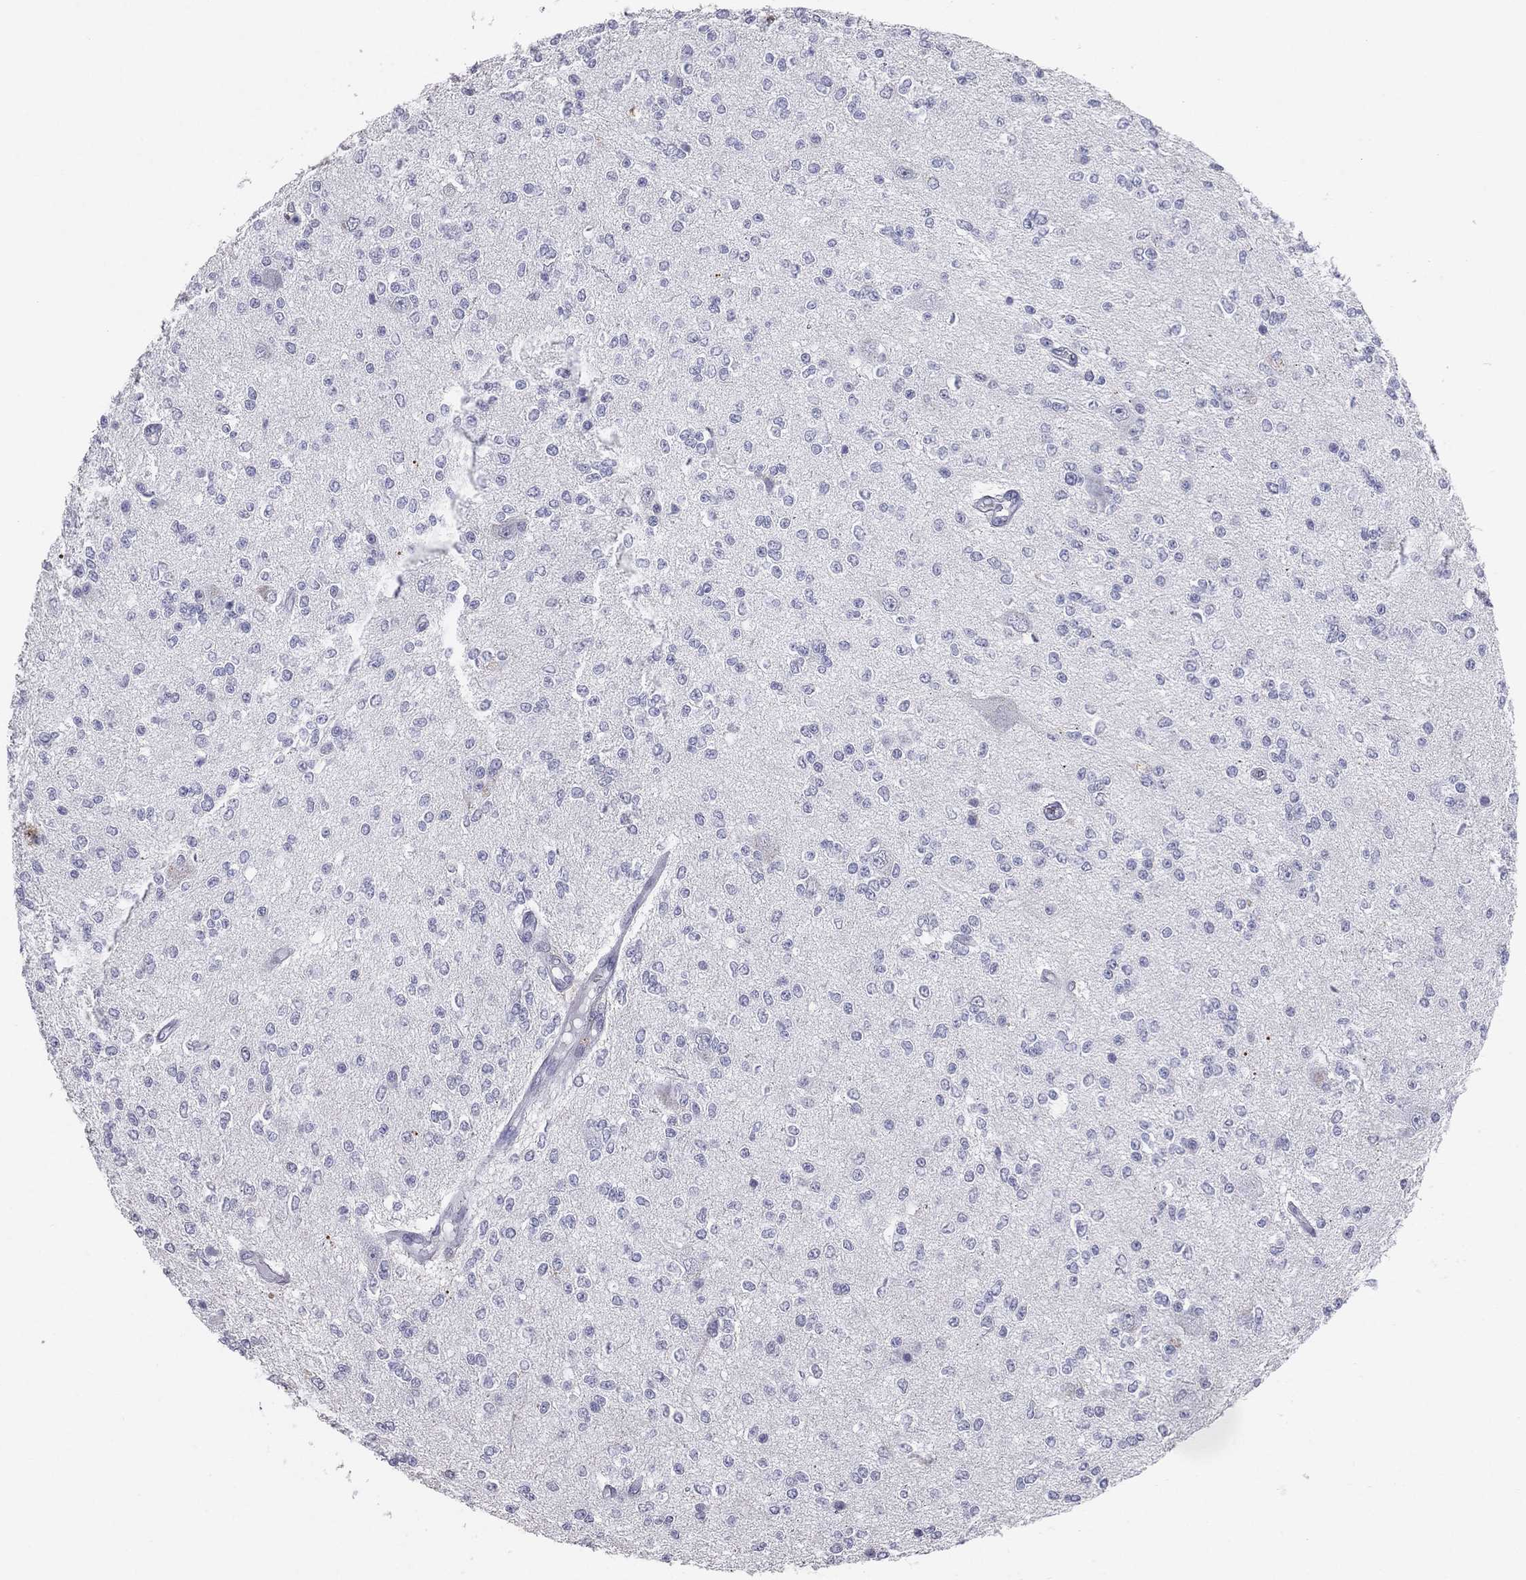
{"staining": {"intensity": "negative", "quantity": "none", "location": "none"}, "tissue": "glioma", "cell_type": "Tumor cells", "image_type": "cancer", "snomed": [{"axis": "morphology", "description": "Glioma, malignant, Low grade"}, {"axis": "topography", "description": "Brain"}], "caption": "The histopathology image reveals no staining of tumor cells in glioma.", "gene": "ESX1", "patient": {"sex": "male", "age": 67}}